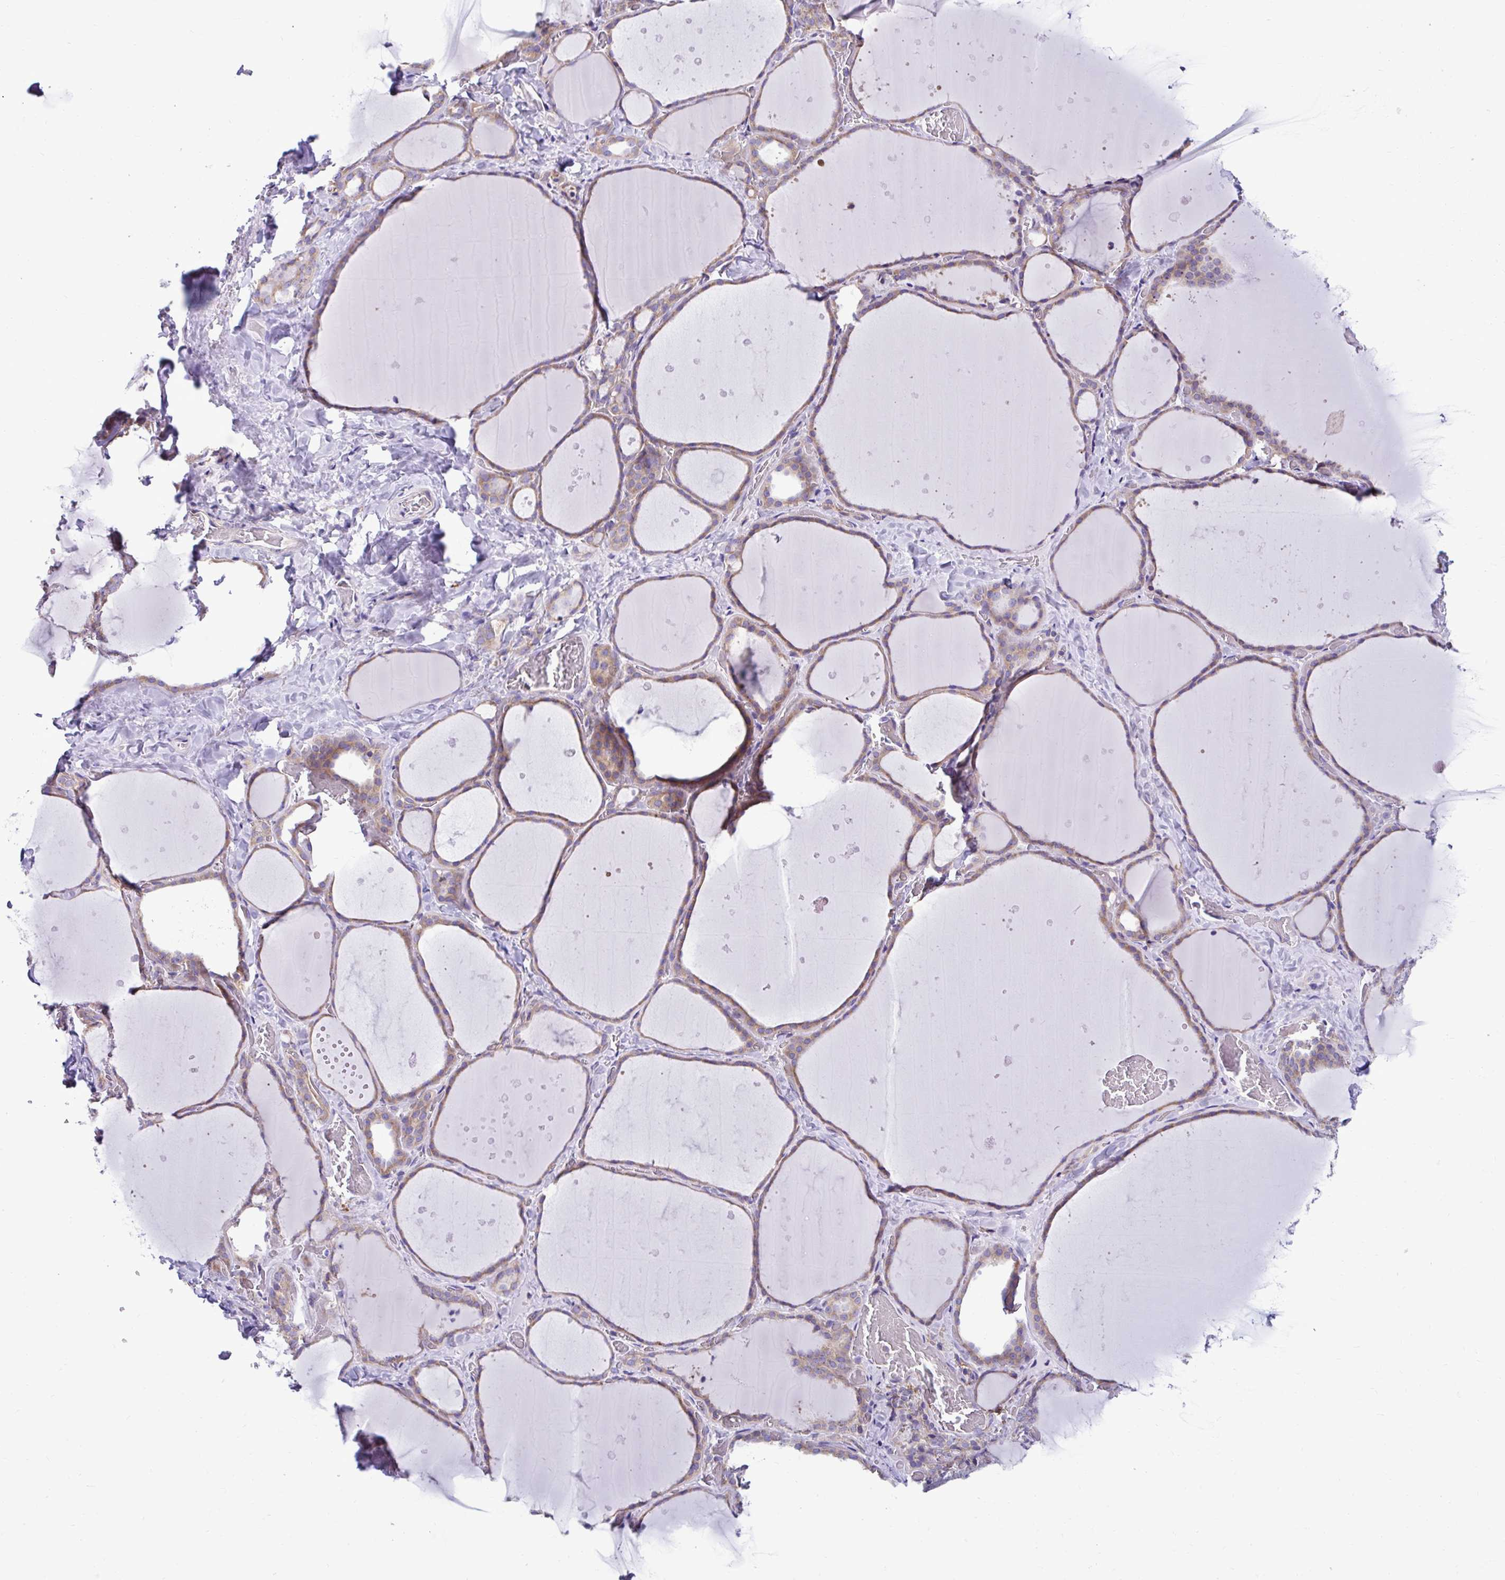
{"staining": {"intensity": "moderate", "quantity": ">75%", "location": "cytoplasmic/membranous"}, "tissue": "thyroid gland", "cell_type": "Glandular cells", "image_type": "normal", "snomed": [{"axis": "morphology", "description": "Normal tissue, NOS"}, {"axis": "topography", "description": "Thyroid gland"}], "caption": "Immunohistochemistry (IHC) (DAB (3,3'-diaminobenzidine)) staining of benign thyroid gland reveals moderate cytoplasmic/membranous protein expression in approximately >75% of glandular cells.", "gene": "RPL7", "patient": {"sex": "female", "age": 36}}